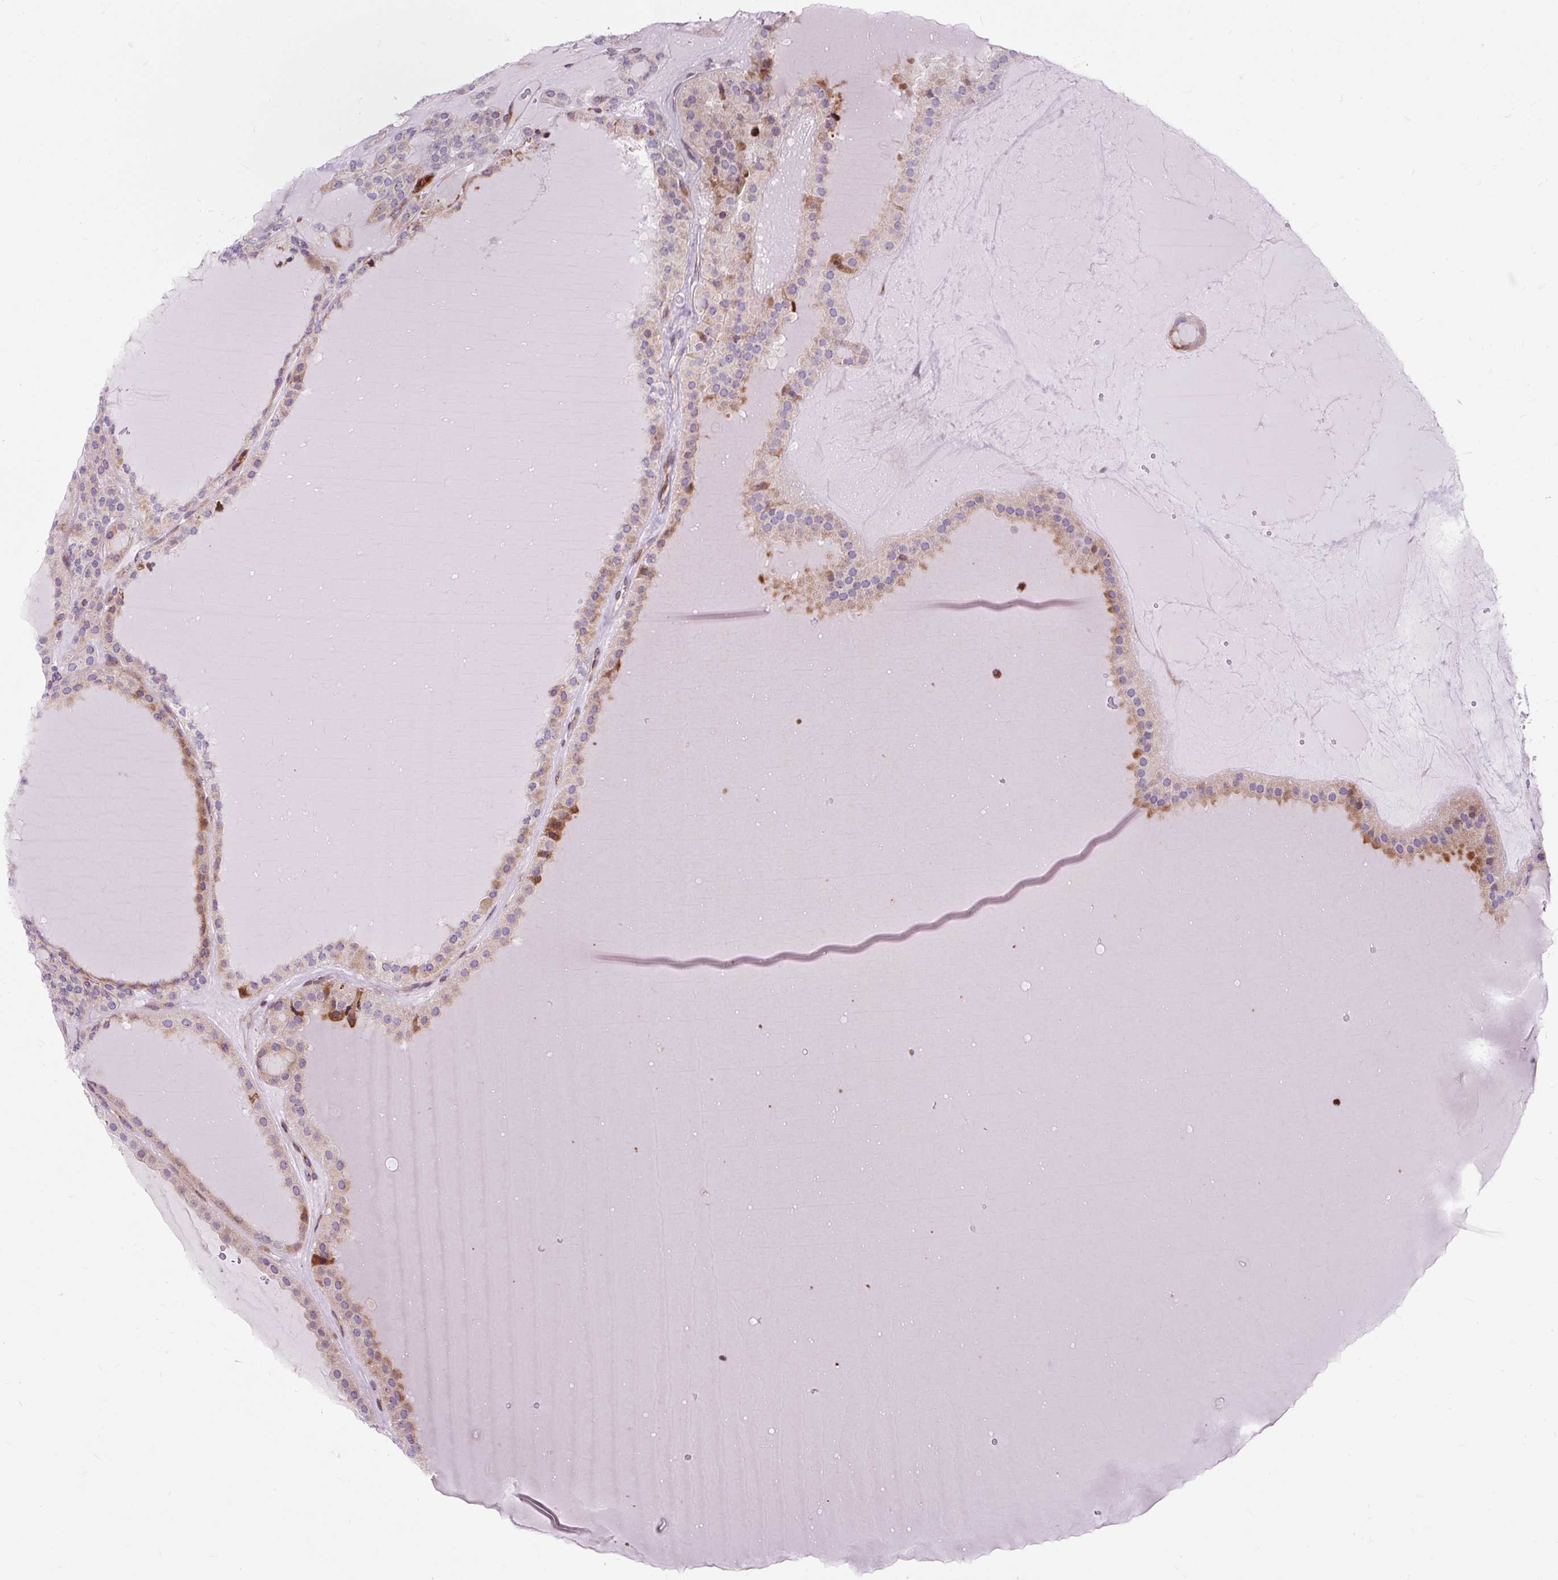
{"staining": {"intensity": "moderate", "quantity": "<25%", "location": "cytoplasmic/membranous"}, "tissue": "thyroid cancer", "cell_type": "Tumor cells", "image_type": "cancer", "snomed": [{"axis": "morphology", "description": "Follicular adenoma carcinoma, NOS"}, {"axis": "topography", "description": "Thyroid gland"}], "caption": "High-power microscopy captured an IHC image of thyroid follicular adenoma carcinoma, revealing moderate cytoplasmic/membranous expression in approximately <25% of tumor cells.", "gene": "CISD3", "patient": {"sex": "female", "age": 63}}